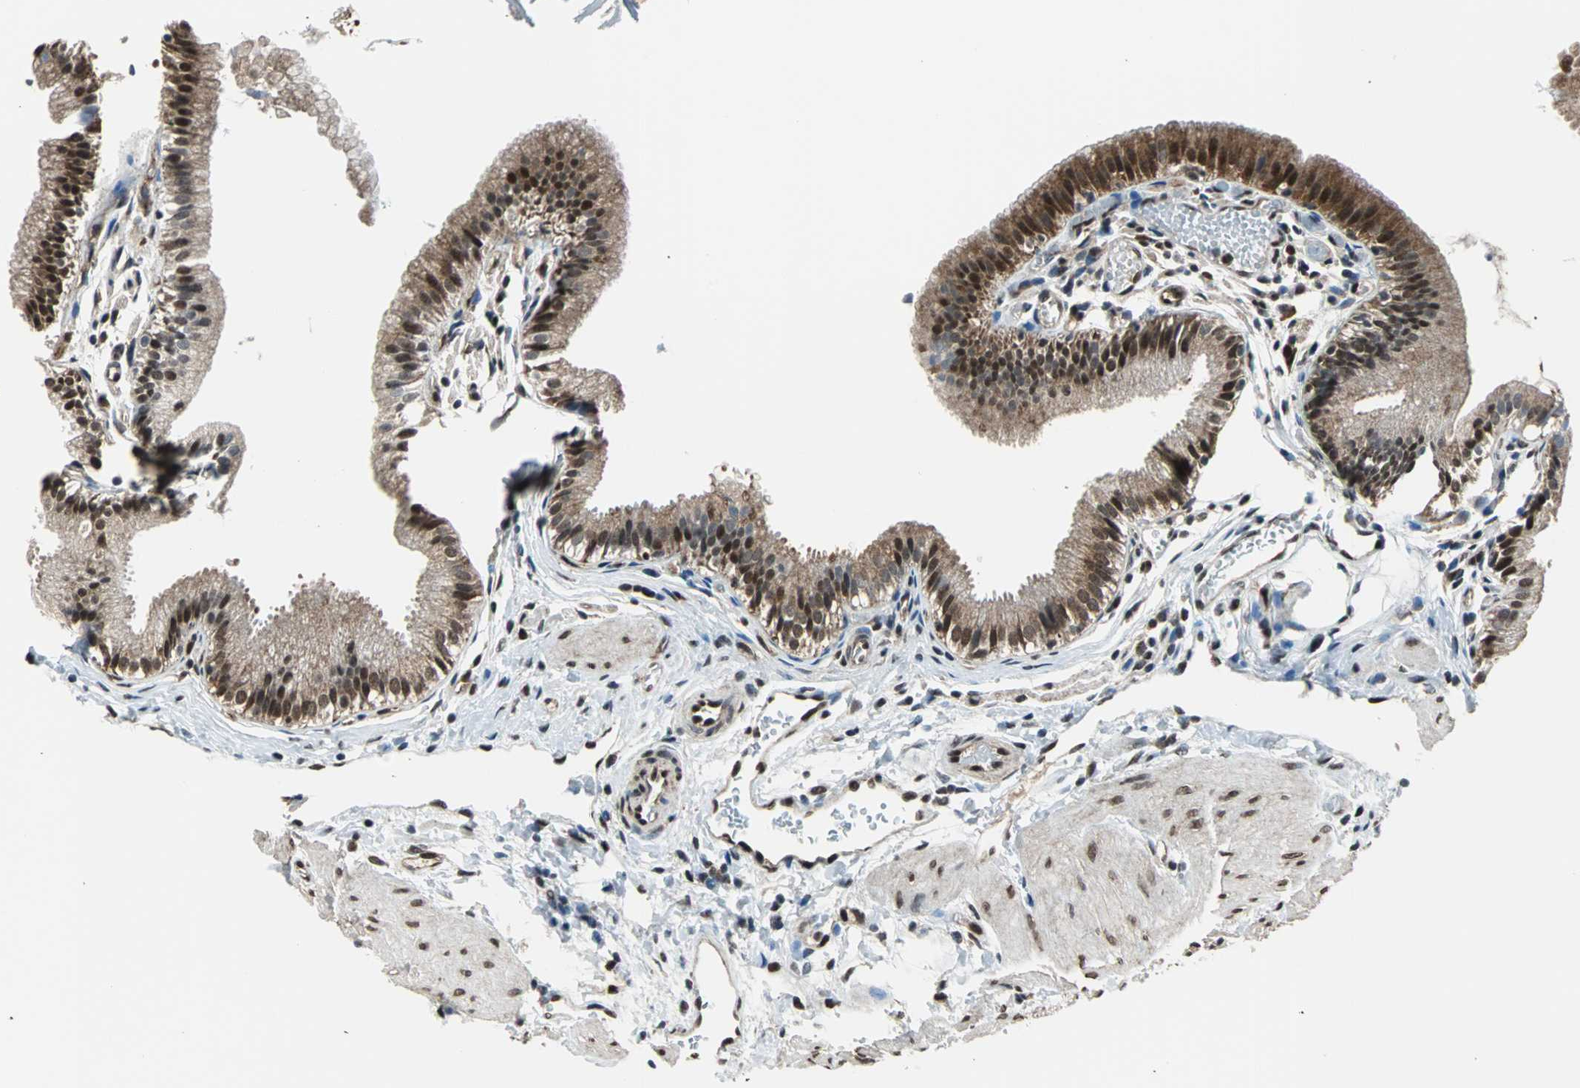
{"staining": {"intensity": "strong", "quantity": ">75%", "location": "cytoplasmic/membranous,nuclear"}, "tissue": "gallbladder", "cell_type": "Glandular cells", "image_type": "normal", "snomed": [{"axis": "morphology", "description": "Normal tissue, NOS"}, {"axis": "topography", "description": "Gallbladder"}], "caption": "Glandular cells demonstrate strong cytoplasmic/membranous,nuclear positivity in approximately >75% of cells in benign gallbladder.", "gene": "VCP", "patient": {"sex": "female", "age": 26}}